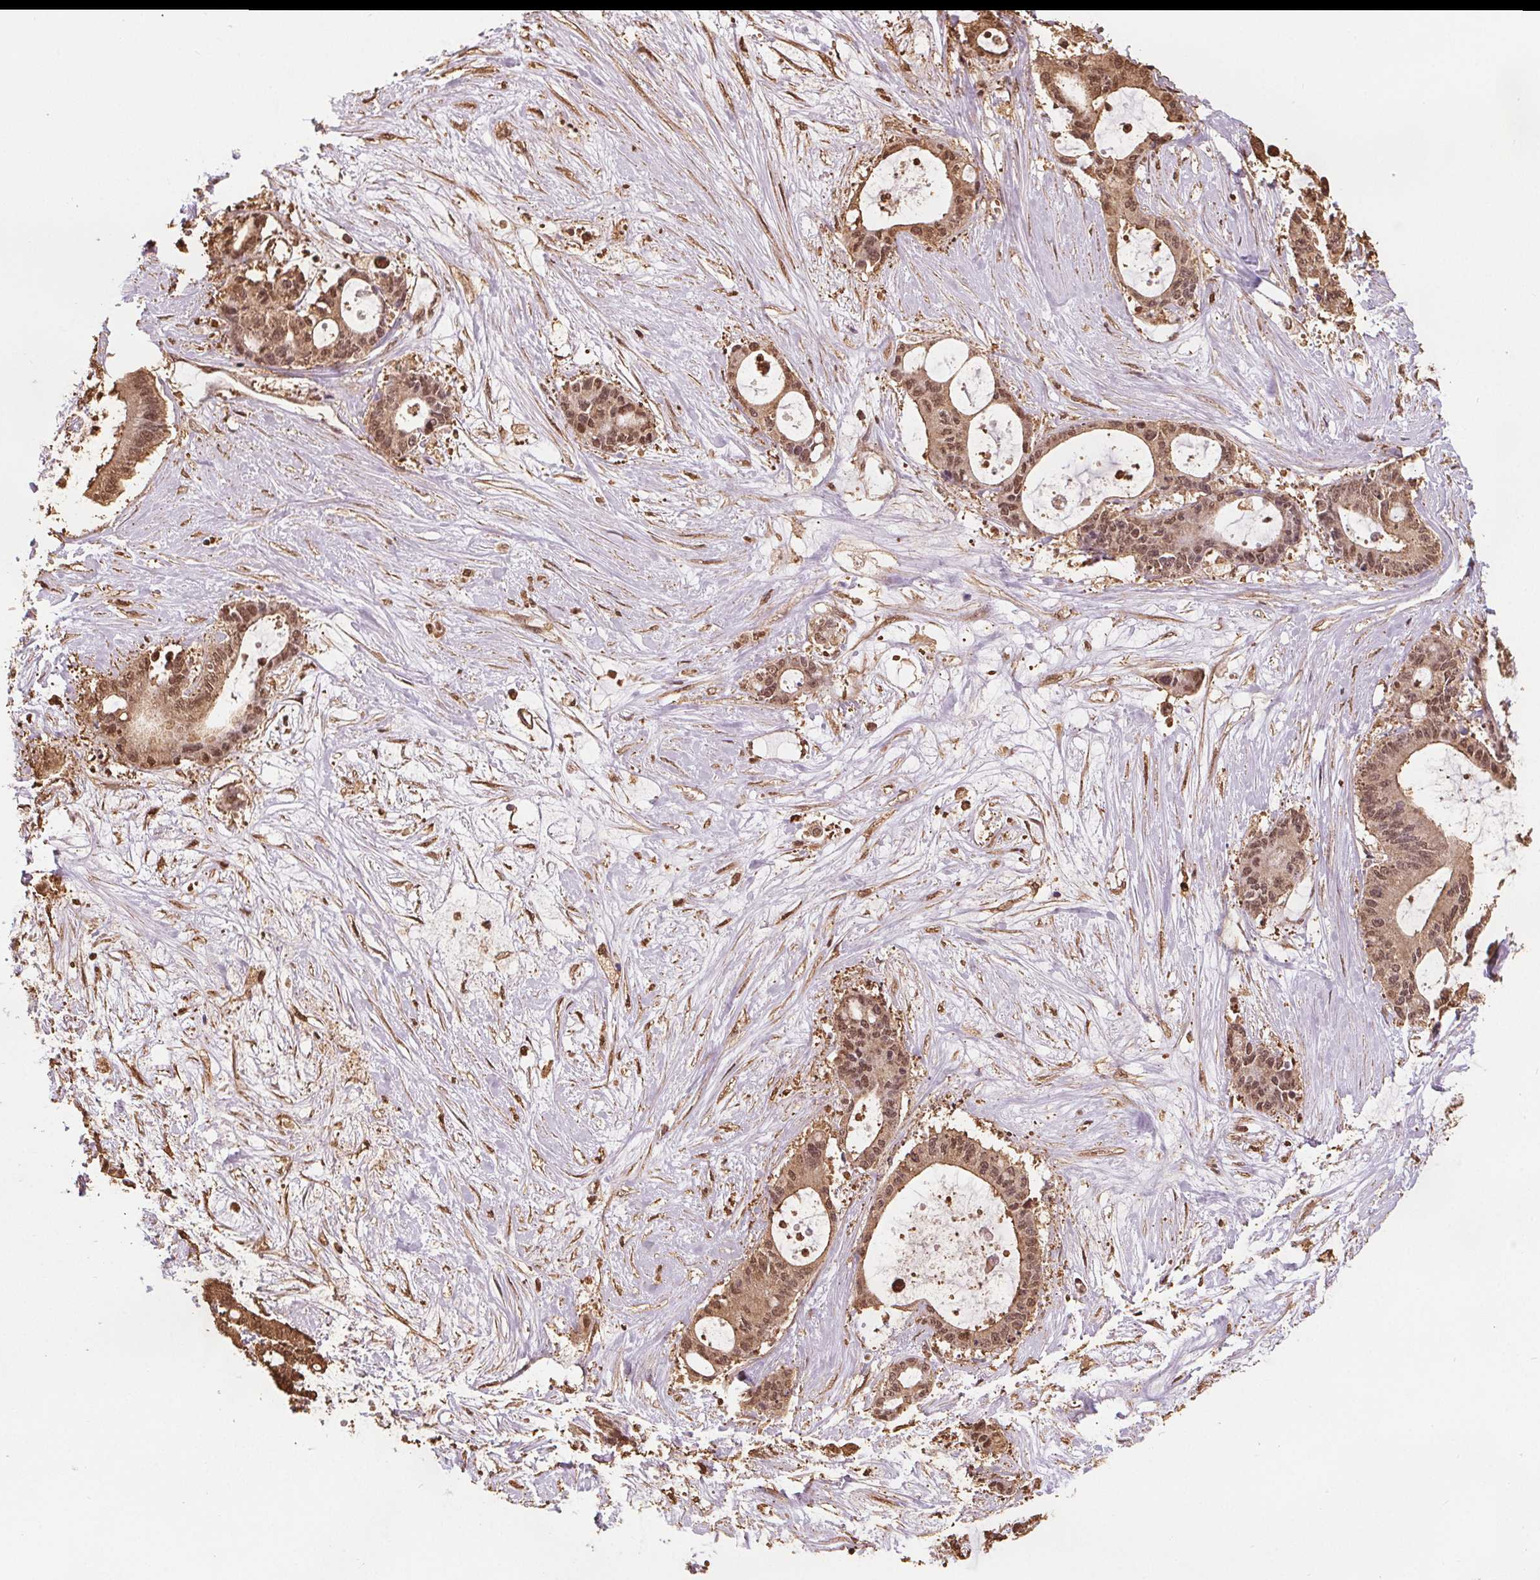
{"staining": {"intensity": "moderate", "quantity": ">75%", "location": "cytoplasmic/membranous,nuclear"}, "tissue": "liver cancer", "cell_type": "Tumor cells", "image_type": "cancer", "snomed": [{"axis": "morphology", "description": "Normal tissue, NOS"}, {"axis": "morphology", "description": "Cholangiocarcinoma"}, {"axis": "topography", "description": "Liver"}, {"axis": "topography", "description": "Peripheral nerve tissue"}], "caption": "A medium amount of moderate cytoplasmic/membranous and nuclear expression is seen in approximately >75% of tumor cells in liver cholangiocarcinoma tissue. Ihc stains the protein in brown and the nuclei are stained blue.", "gene": "ENO1", "patient": {"sex": "female", "age": 73}}